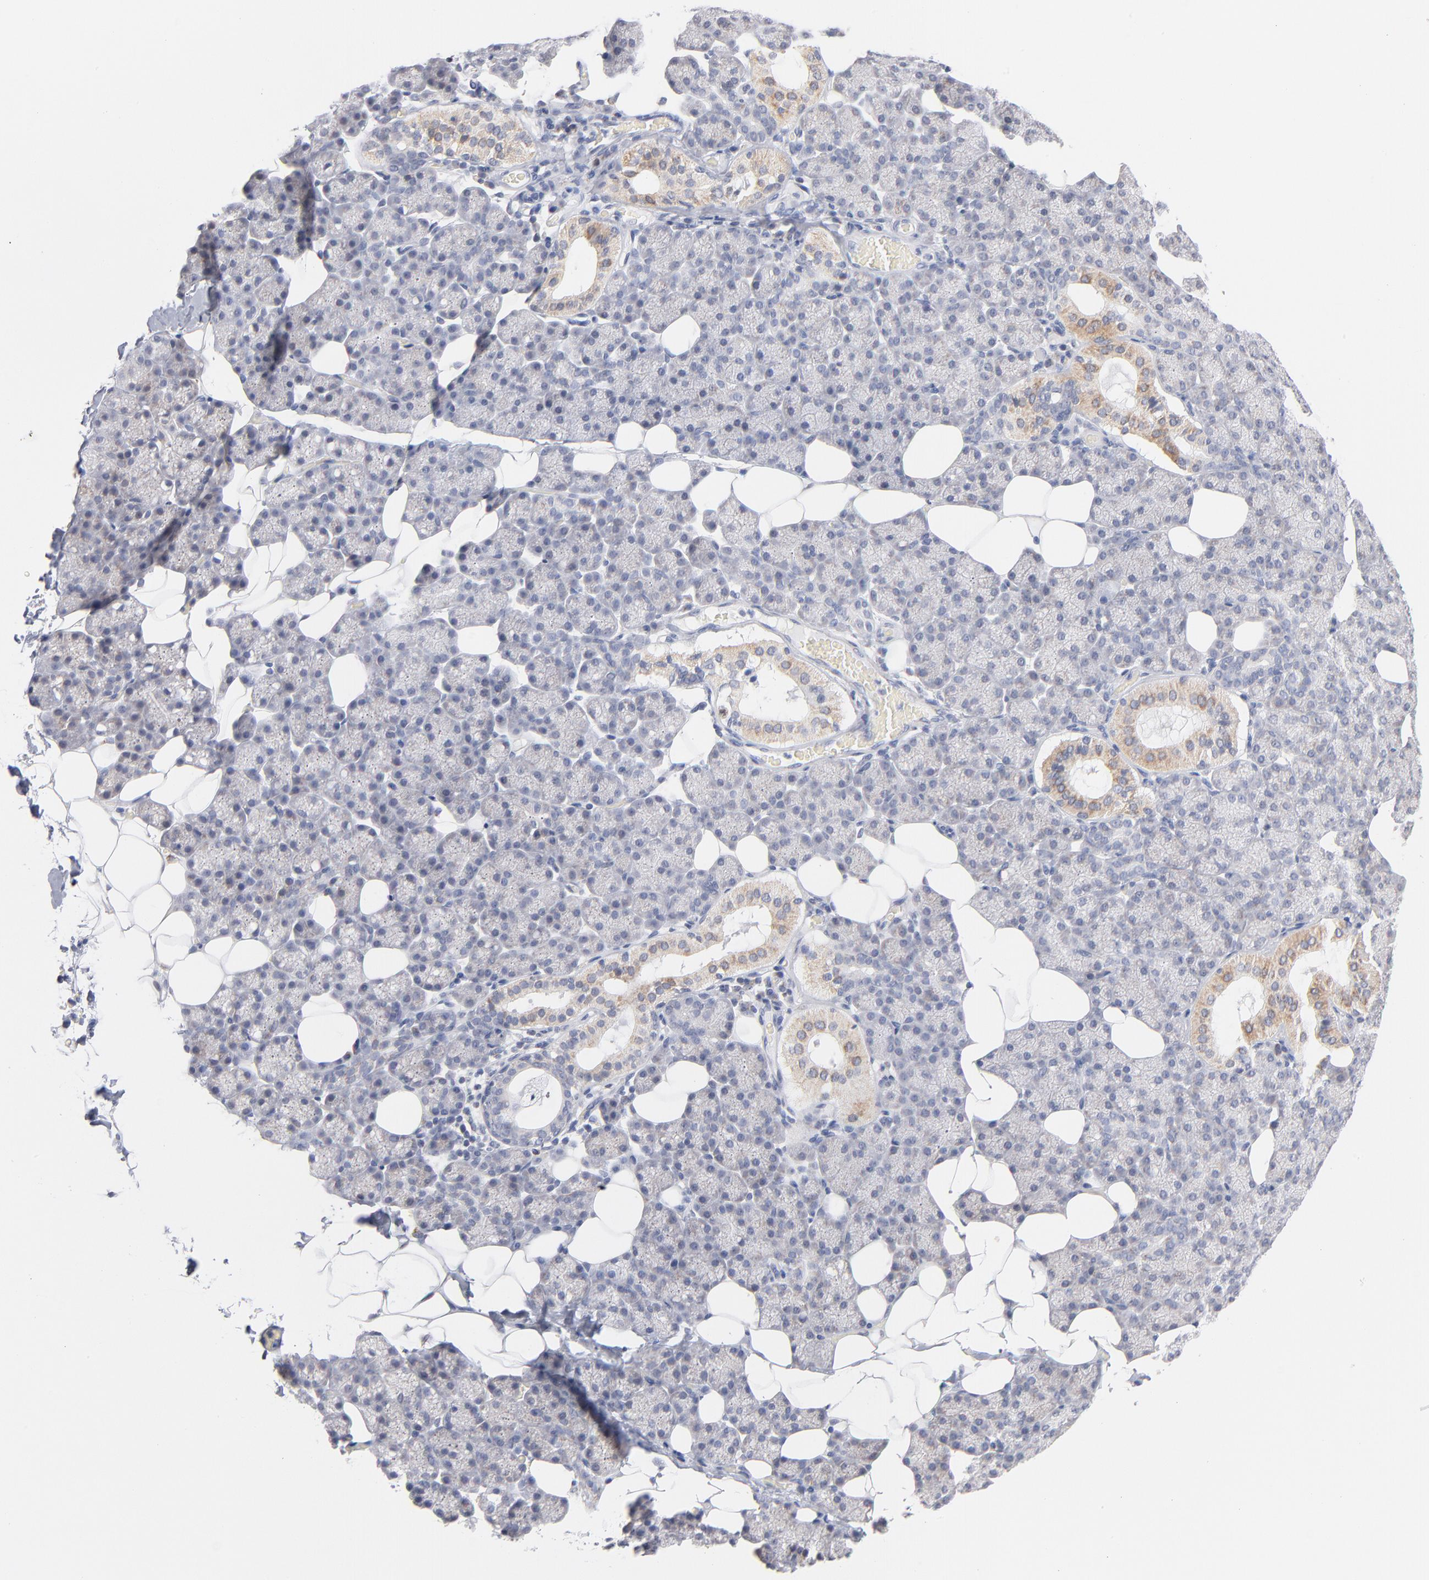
{"staining": {"intensity": "negative", "quantity": "none", "location": "none"}, "tissue": "salivary gland", "cell_type": "Glandular cells", "image_type": "normal", "snomed": [{"axis": "morphology", "description": "Normal tissue, NOS"}, {"axis": "topography", "description": "Lymph node"}, {"axis": "topography", "description": "Salivary gland"}], "caption": "The image exhibits no staining of glandular cells in benign salivary gland. Nuclei are stained in blue.", "gene": "MRPL58", "patient": {"sex": "male", "age": 8}}